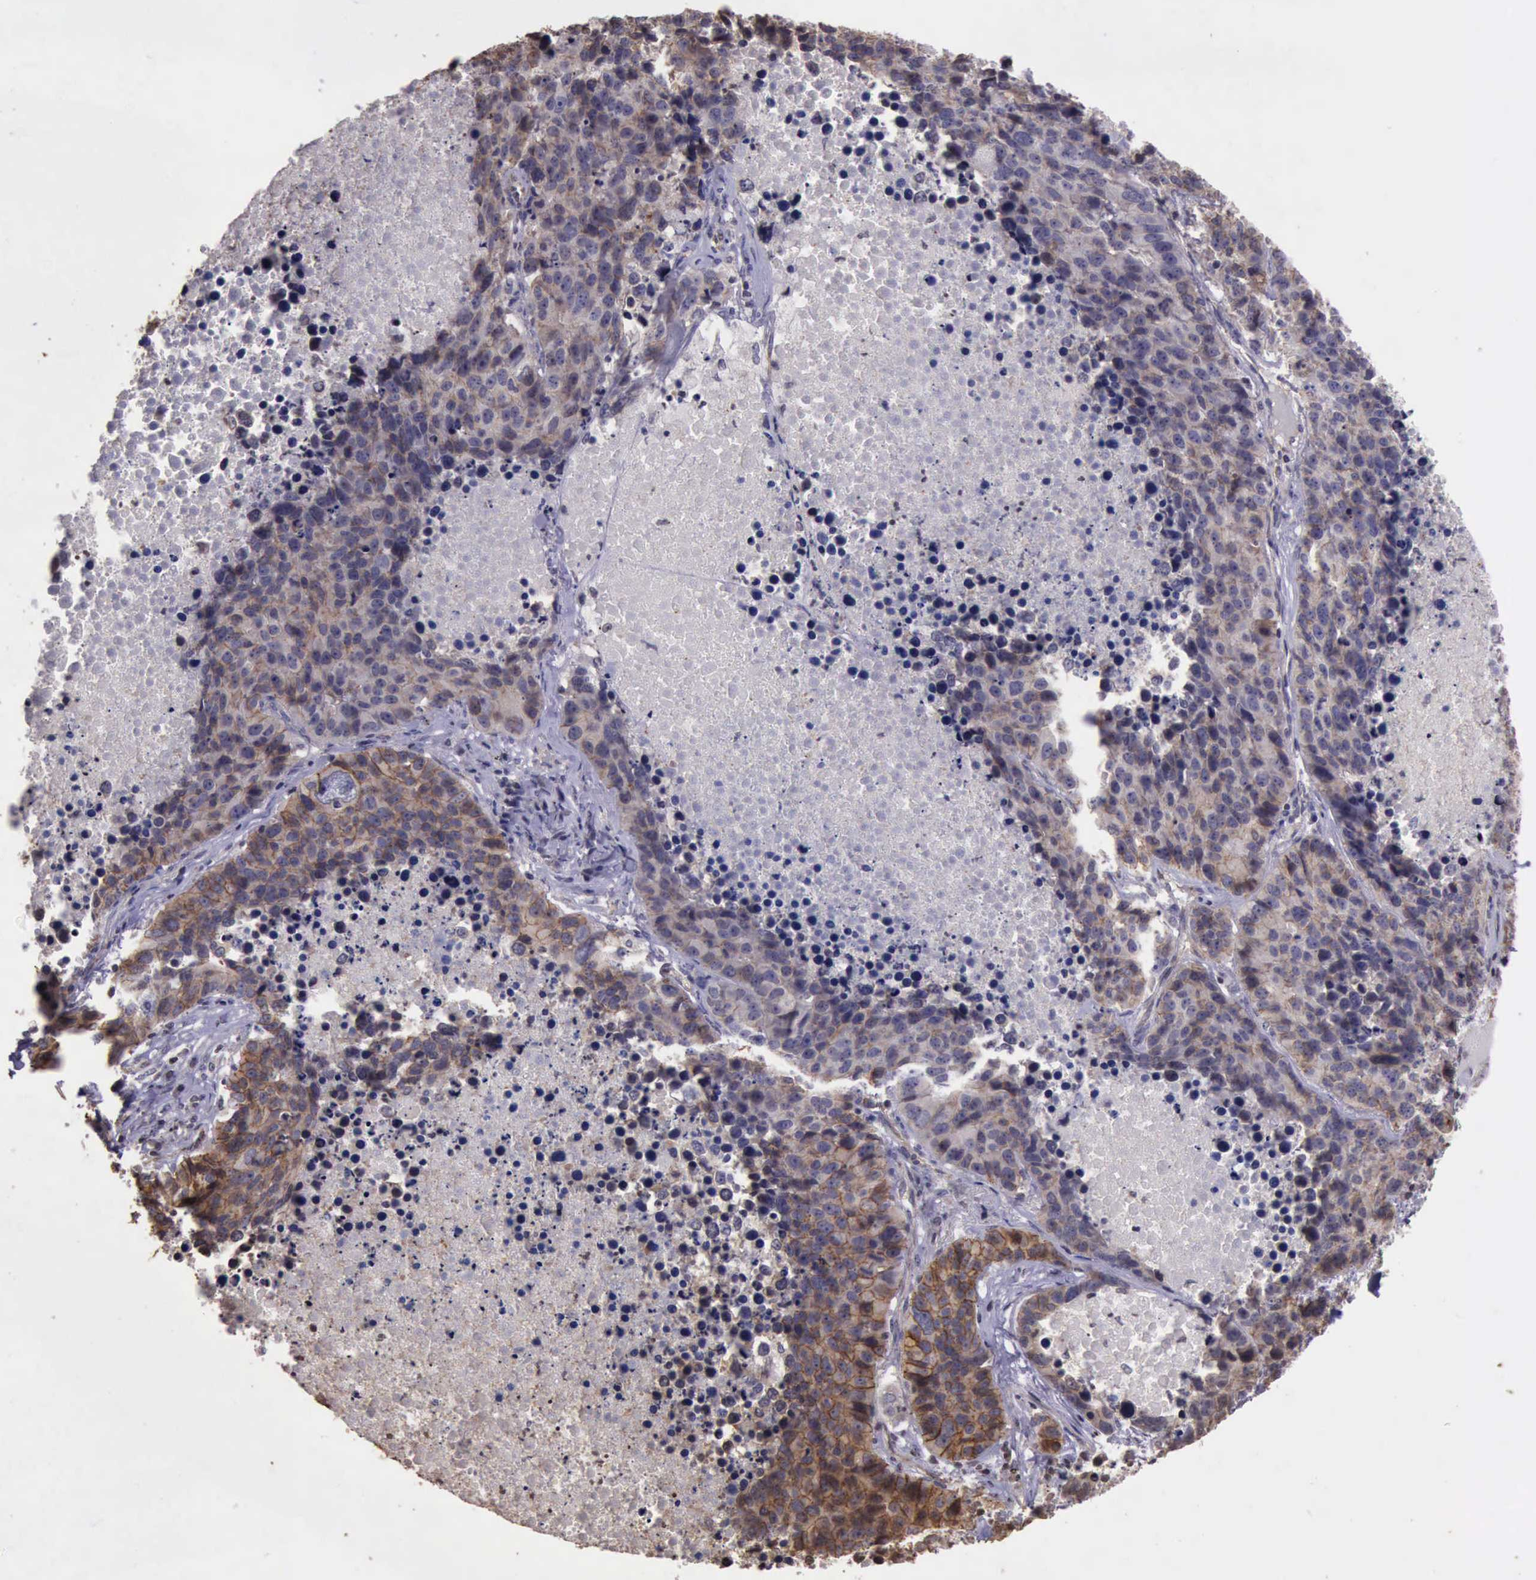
{"staining": {"intensity": "weak", "quantity": "25%-75%", "location": "cytoplasmic/membranous"}, "tissue": "lung cancer", "cell_type": "Tumor cells", "image_type": "cancer", "snomed": [{"axis": "morphology", "description": "Carcinoid, malignant, NOS"}, {"axis": "topography", "description": "Lung"}], "caption": "Approximately 25%-75% of tumor cells in human lung cancer (carcinoid (malignant)) exhibit weak cytoplasmic/membranous protein staining as visualized by brown immunohistochemical staining.", "gene": "CTNNB1", "patient": {"sex": "male", "age": 60}}